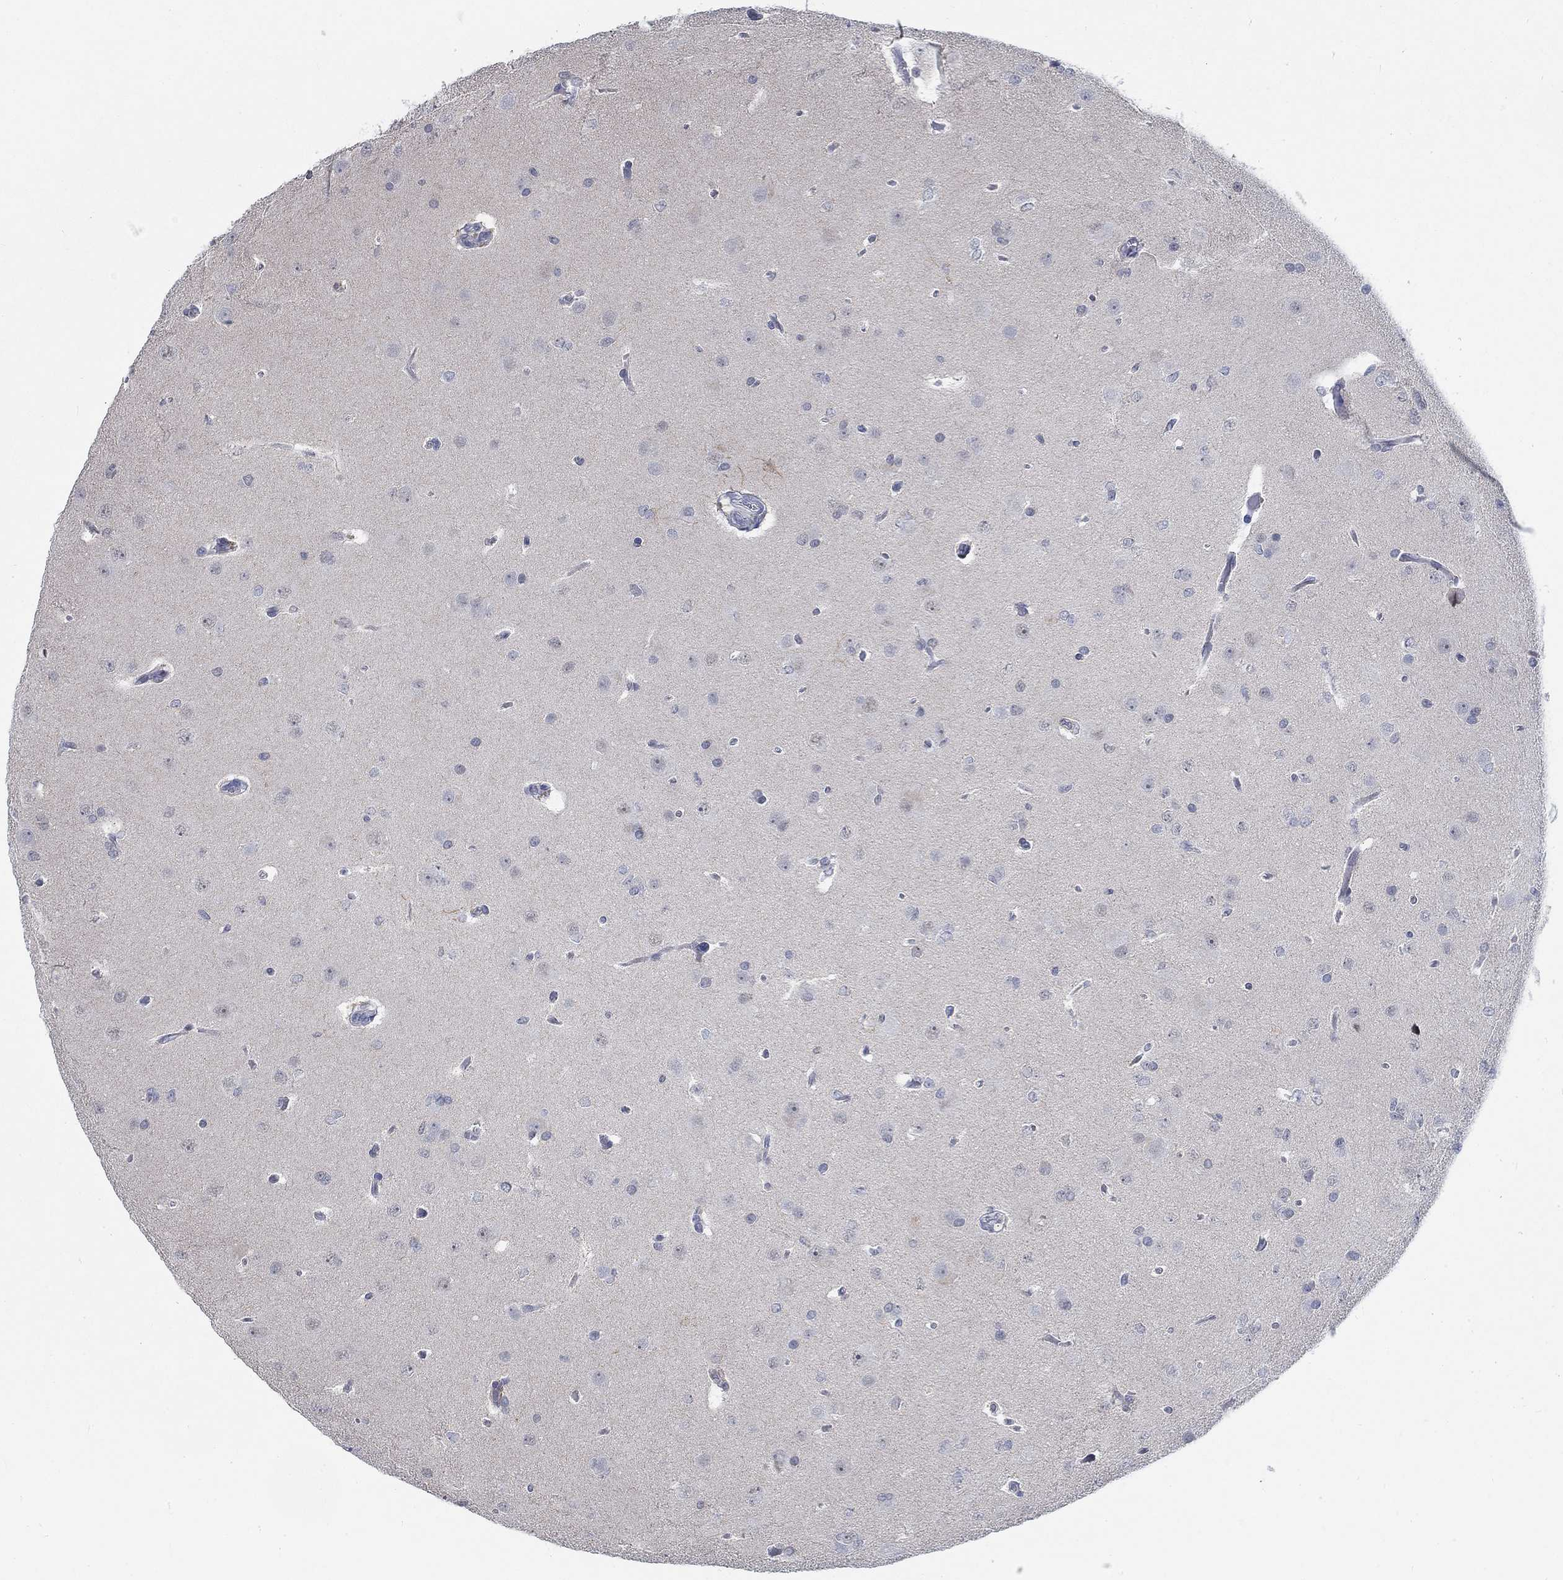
{"staining": {"intensity": "negative", "quantity": "none", "location": "none"}, "tissue": "glioma", "cell_type": "Tumor cells", "image_type": "cancer", "snomed": [{"axis": "morphology", "description": "Glioma, malignant, Low grade"}, {"axis": "topography", "description": "Brain"}], "caption": "There is no significant staining in tumor cells of malignant glioma (low-grade). (DAB (3,3'-diaminobenzidine) immunohistochemistry (IHC), high magnification).", "gene": "KCNH8", "patient": {"sex": "female", "age": 32}}